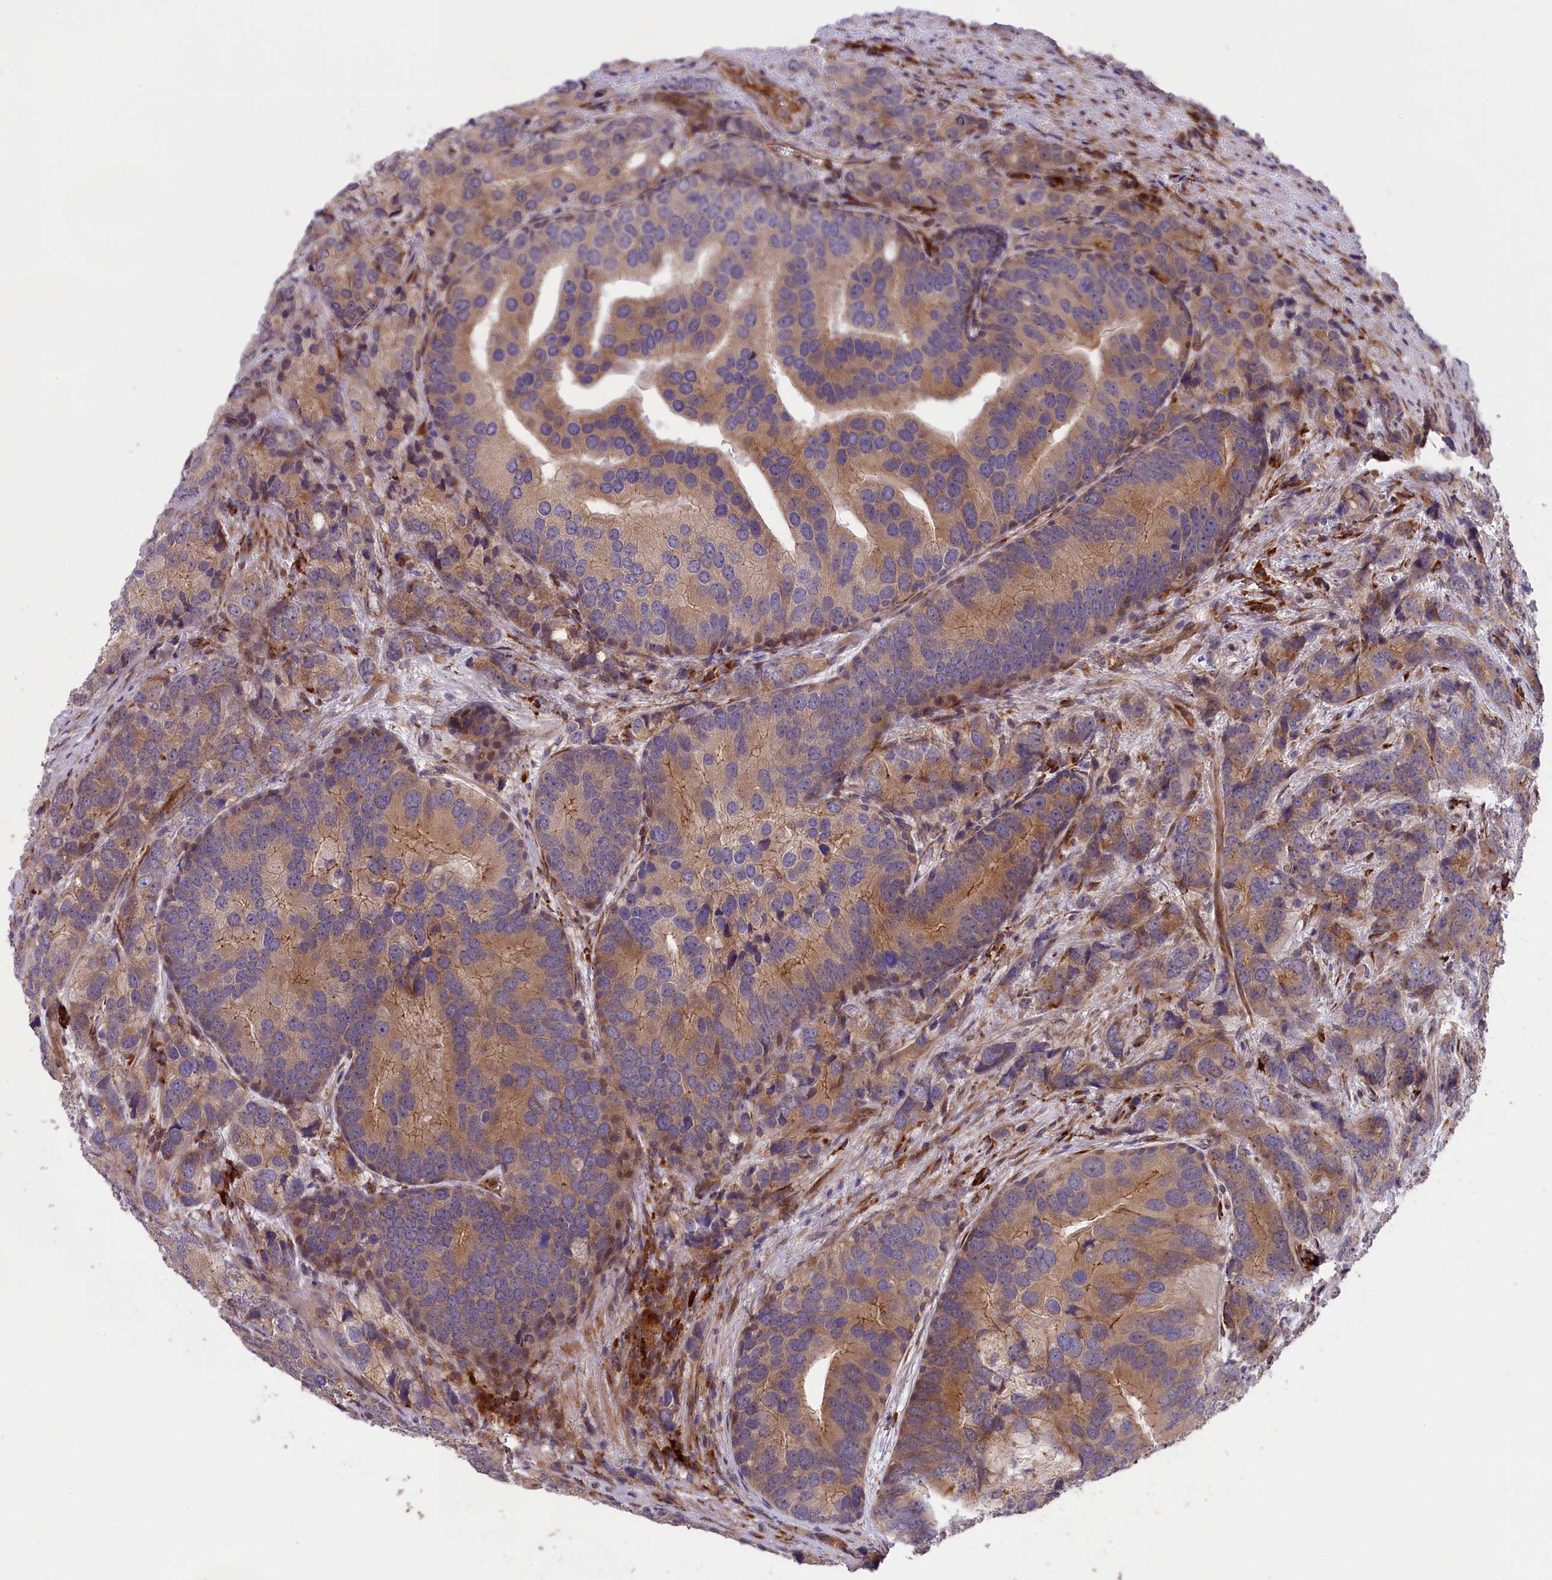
{"staining": {"intensity": "moderate", "quantity": "25%-75%", "location": "cytoplasmic/membranous"}, "tissue": "prostate cancer", "cell_type": "Tumor cells", "image_type": "cancer", "snomed": [{"axis": "morphology", "description": "Adenocarcinoma, High grade"}, {"axis": "topography", "description": "Prostate"}], "caption": "The photomicrograph demonstrates immunohistochemical staining of adenocarcinoma (high-grade) (prostate). There is moderate cytoplasmic/membranous expression is identified in about 25%-75% of tumor cells.", "gene": "DDX60L", "patient": {"sex": "male", "age": 62}}